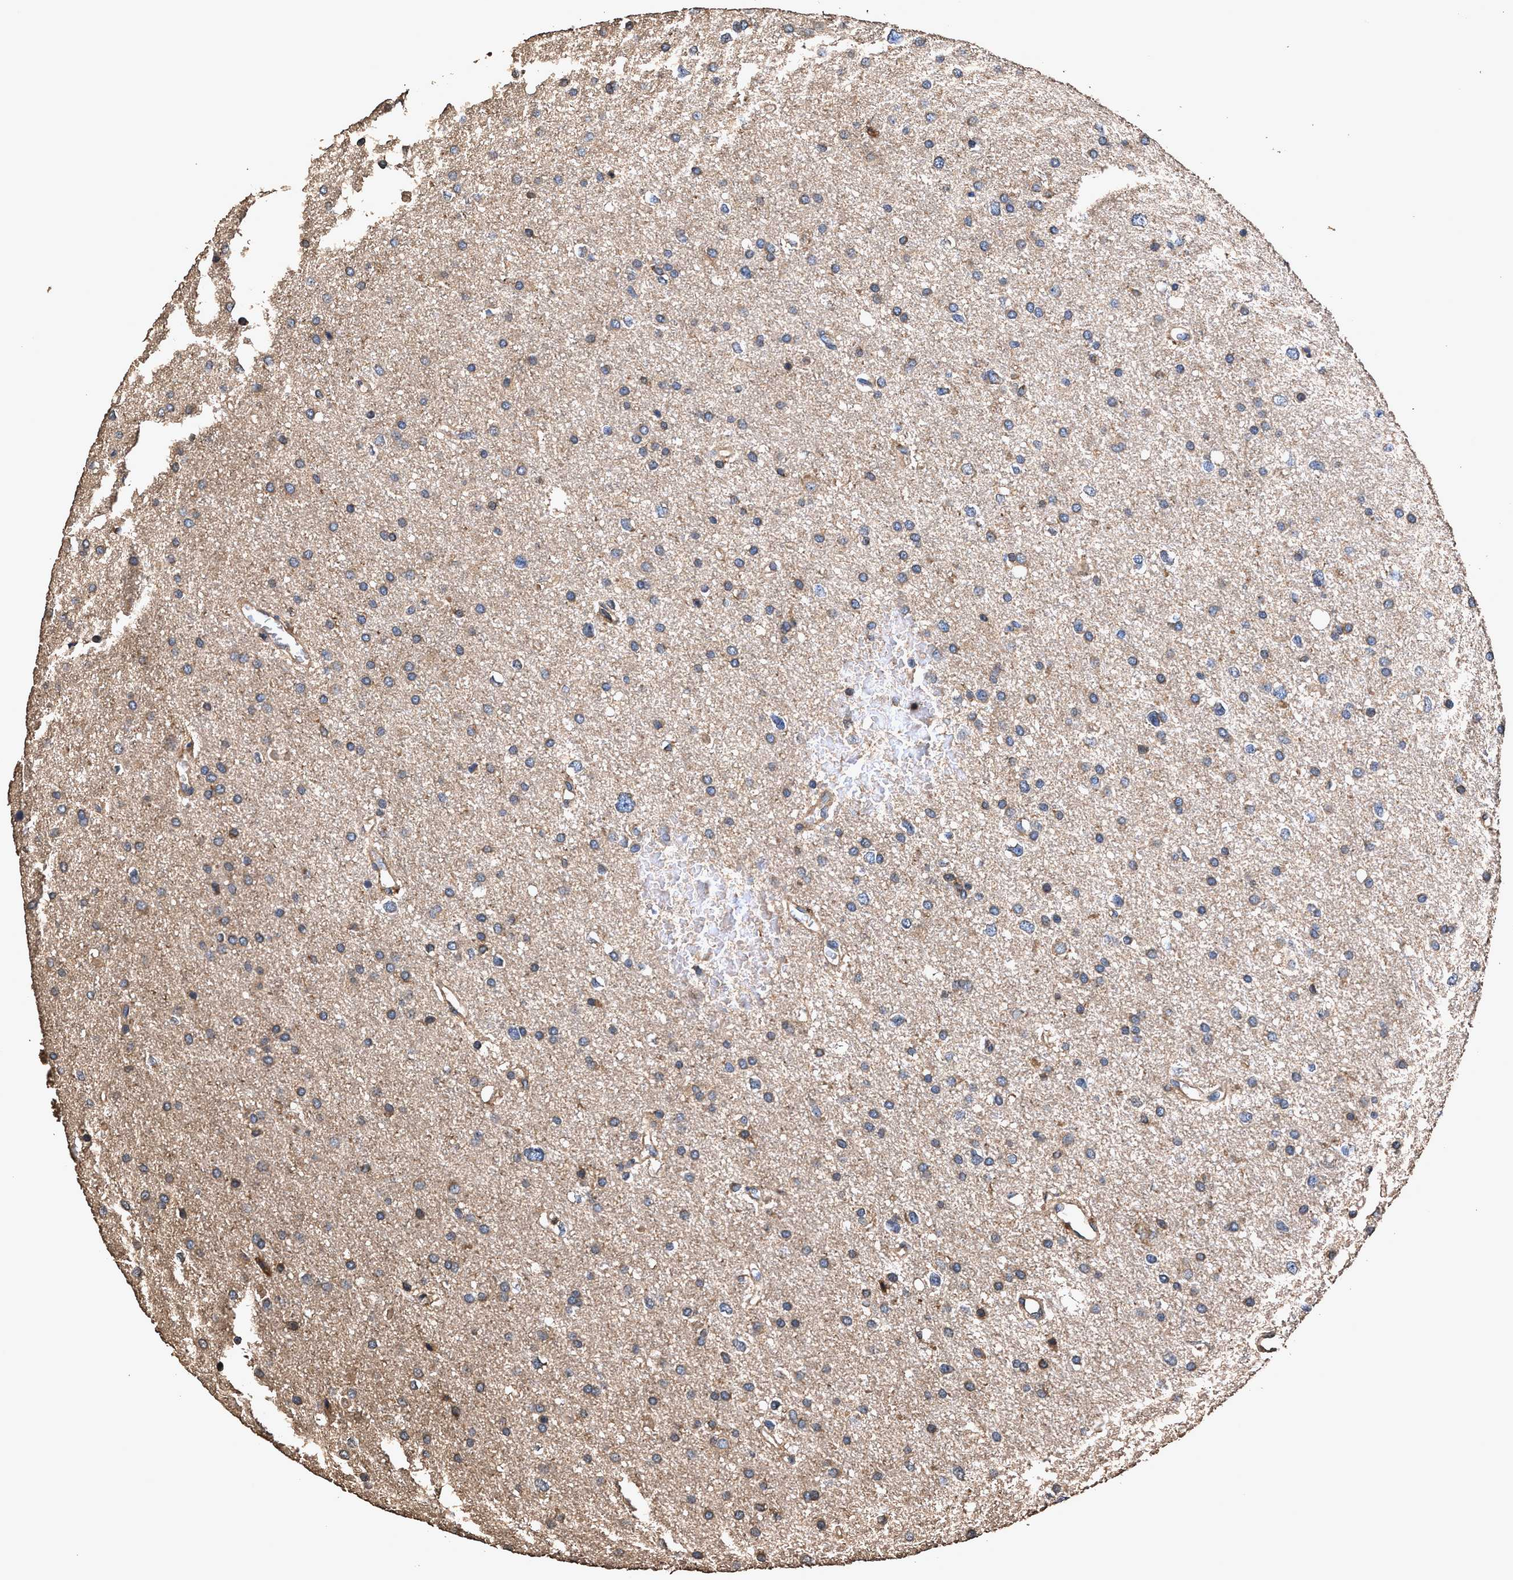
{"staining": {"intensity": "weak", "quantity": "25%-75%", "location": "cytoplasmic/membranous"}, "tissue": "glioma", "cell_type": "Tumor cells", "image_type": "cancer", "snomed": [{"axis": "morphology", "description": "Glioma, malignant, Low grade"}, {"axis": "topography", "description": "Brain"}], "caption": "Immunohistochemistry image of human malignant glioma (low-grade) stained for a protein (brown), which exhibits low levels of weak cytoplasmic/membranous staining in approximately 25%-75% of tumor cells.", "gene": "ZMYND19", "patient": {"sex": "female", "age": 37}}